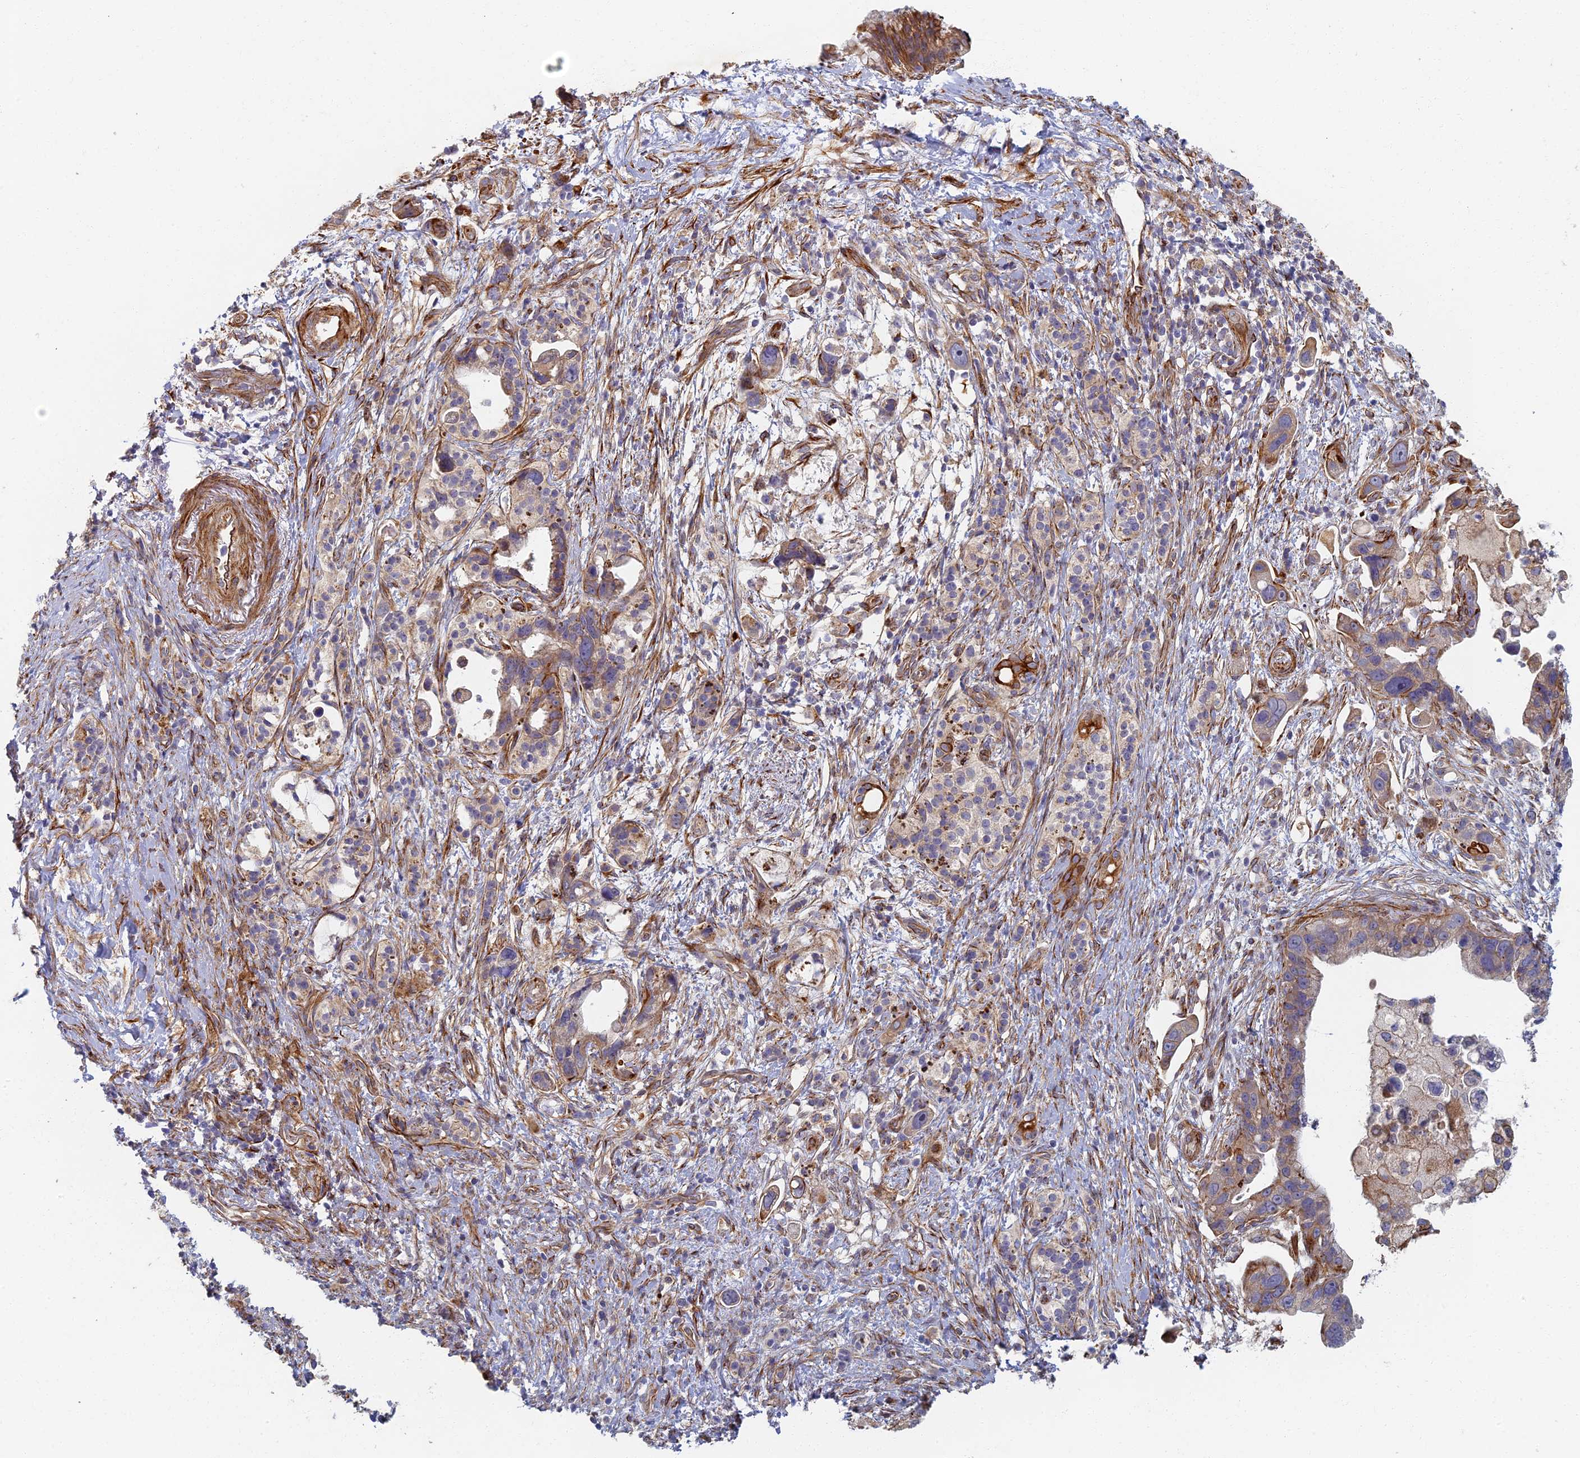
{"staining": {"intensity": "weak", "quantity": ">75%", "location": "cytoplasmic/membranous"}, "tissue": "pancreatic cancer", "cell_type": "Tumor cells", "image_type": "cancer", "snomed": [{"axis": "morphology", "description": "Adenocarcinoma, NOS"}, {"axis": "topography", "description": "Pancreas"}], "caption": "About >75% of tumor cells in pancreatic cancer (adenocarcinoma) demonstrate weak cytoplasmic/membranous protein positivity as visualized by brown immunohistochemical staining.", "gene": "ABCB10", "patient": {"sex": "female", "age": 83}}